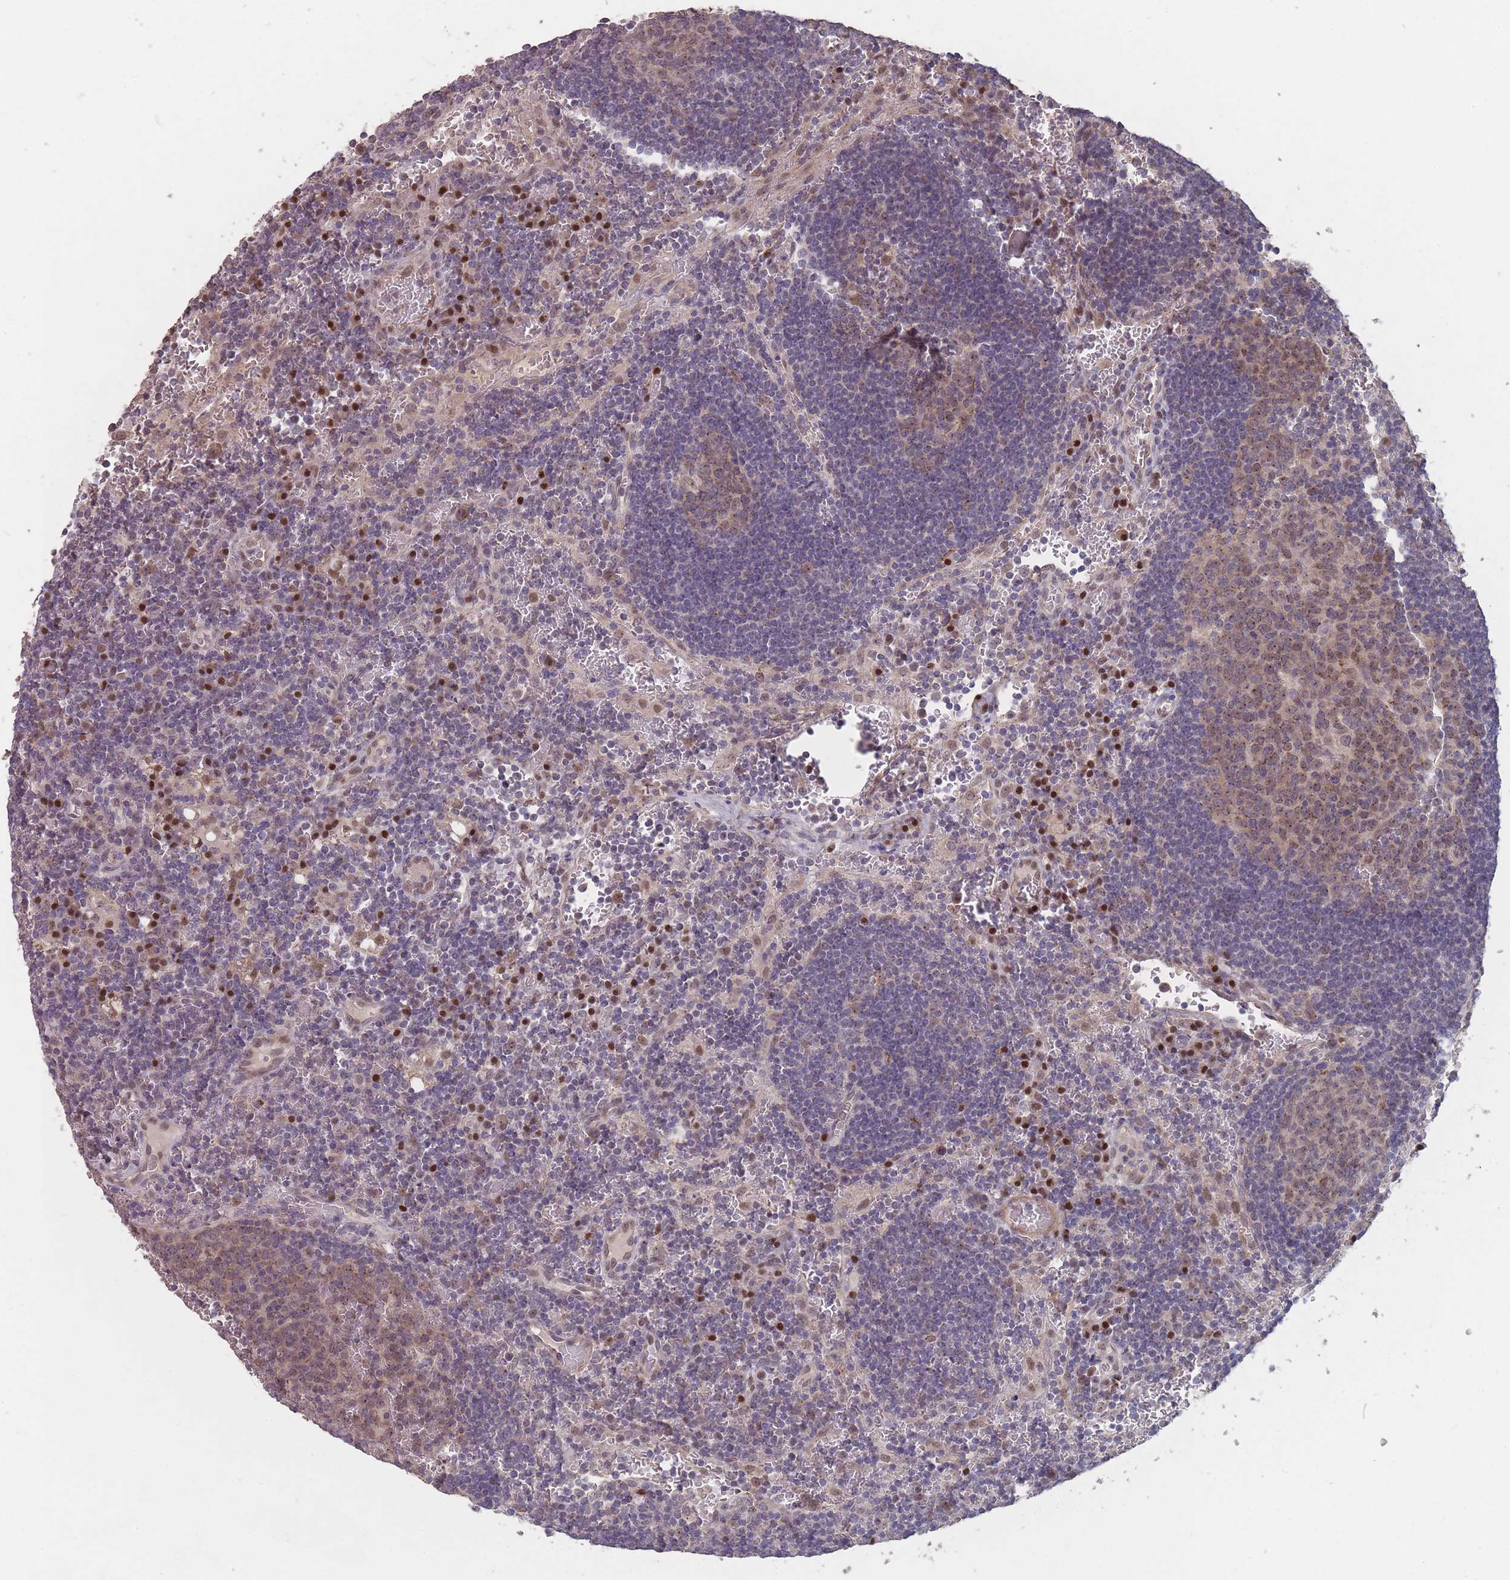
{"staining": {"intensity": "moderate", "quantity": "25%-75%", "location": "cytoplasmic/membranous,nuclear"}, "tissue": "lymph node", "cell_type": "Germinal center cells", "image_type": "normal", "snomed": [{"axis": "morphology", "description": "Normal tissue, NOS"}, {"axis": "topography", "description": "Lymph node"}], "caption": "A micrograph of lymph node stained for a protein reveals moderate cytoplasmic/membranous,nuclear brown staining in germinal center cells.", "gene": "ERCC6L", "patient": {"sex": "female", "age": 73}}